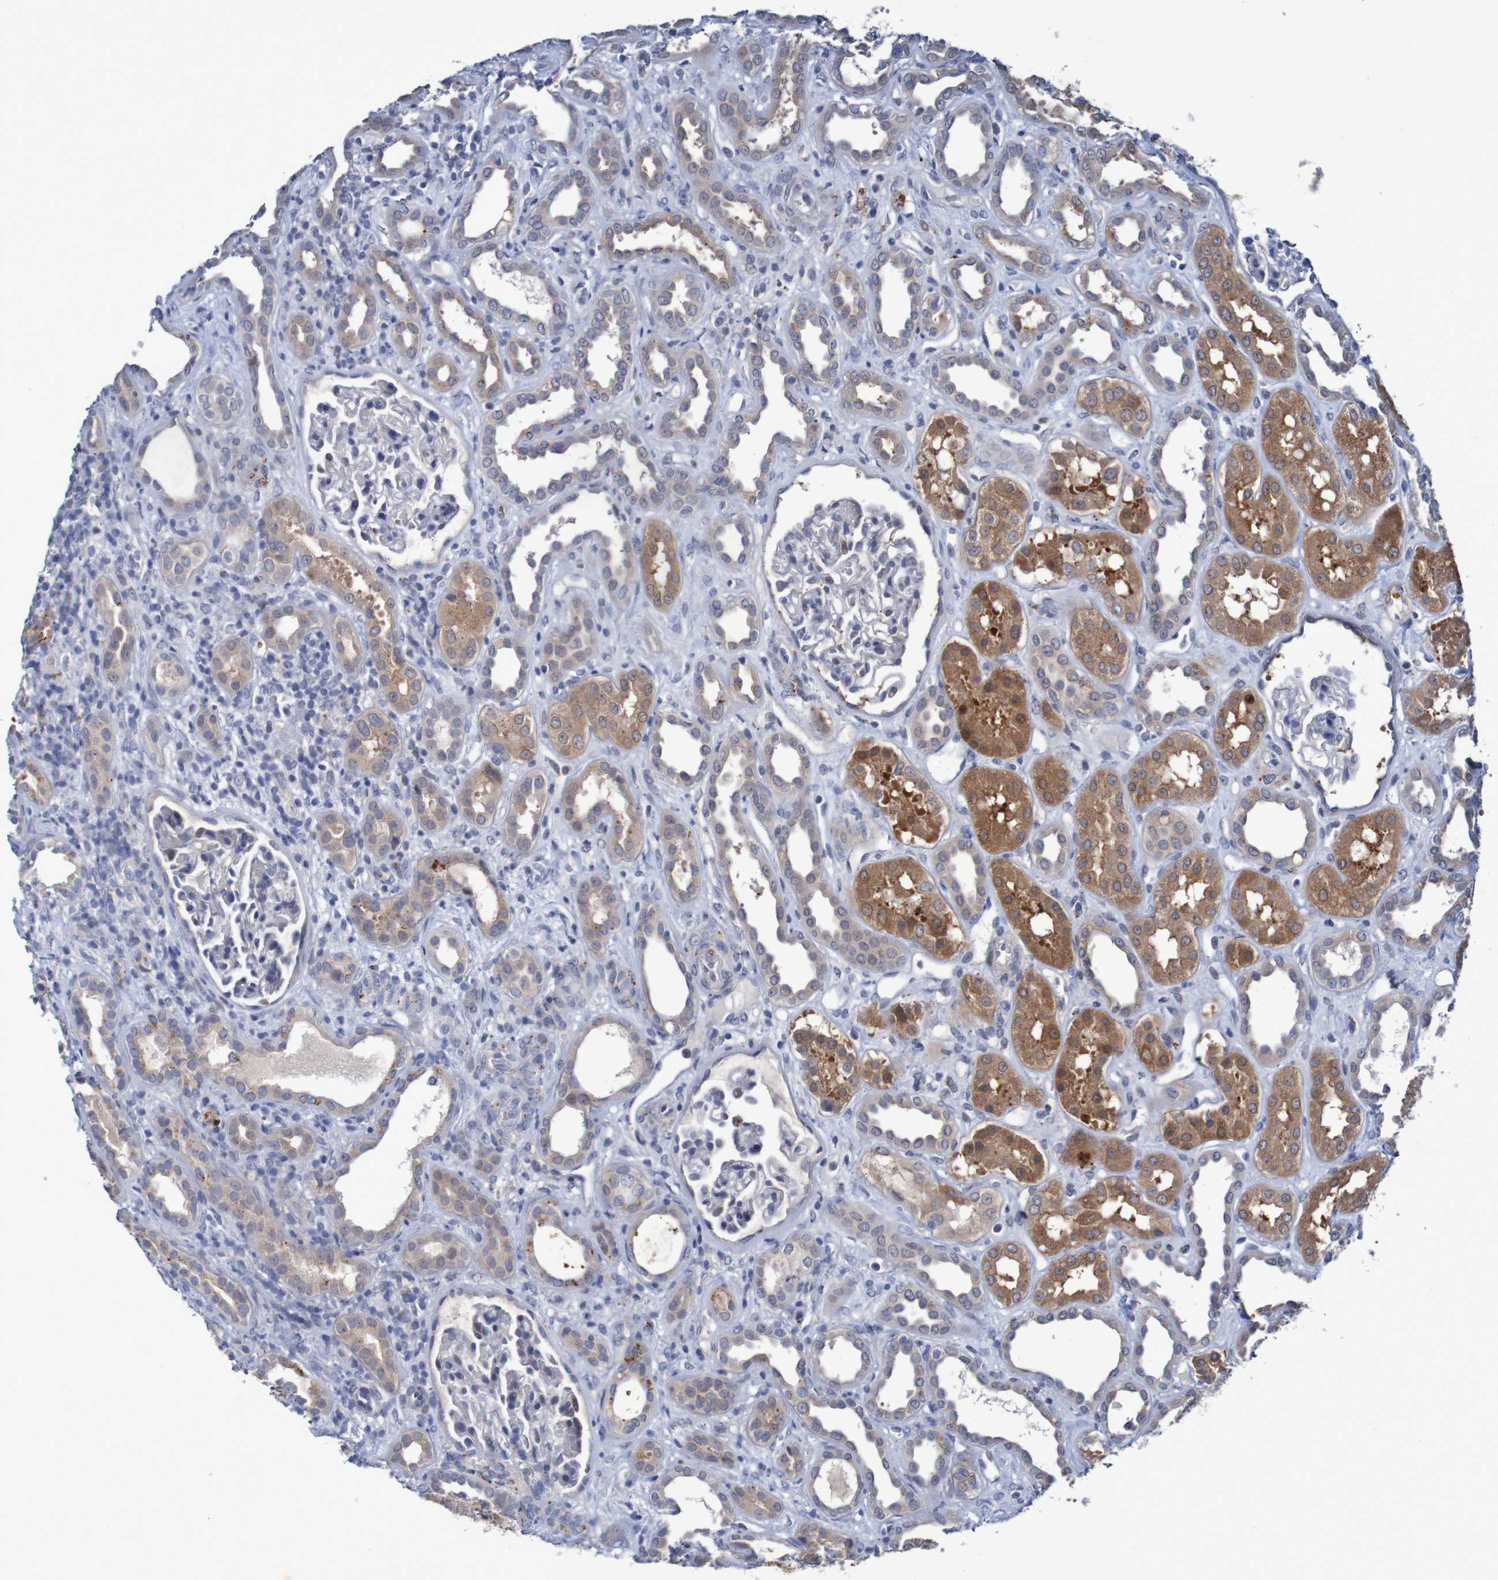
{"staining": {"intensity": "negative", "quantity": "none", "location": "none"}, "tissue": "kidney", "cell_type": "Cells in glomeruli", "image_type": "normal", "snomed": [{"axis": "morphology", "description": "Normal tissue, NOS"}, {"axis": "topography", "description": "Kidney"}], "caption": "A high-resolution micrograph shows IHC staining of benign kidney, which reveals no significant staining in cells in glomeruli. (IHC, brightfield microscopy, high magnification).", "gene": "FBP1", "patient": {"sex": "male", "age": 59}}